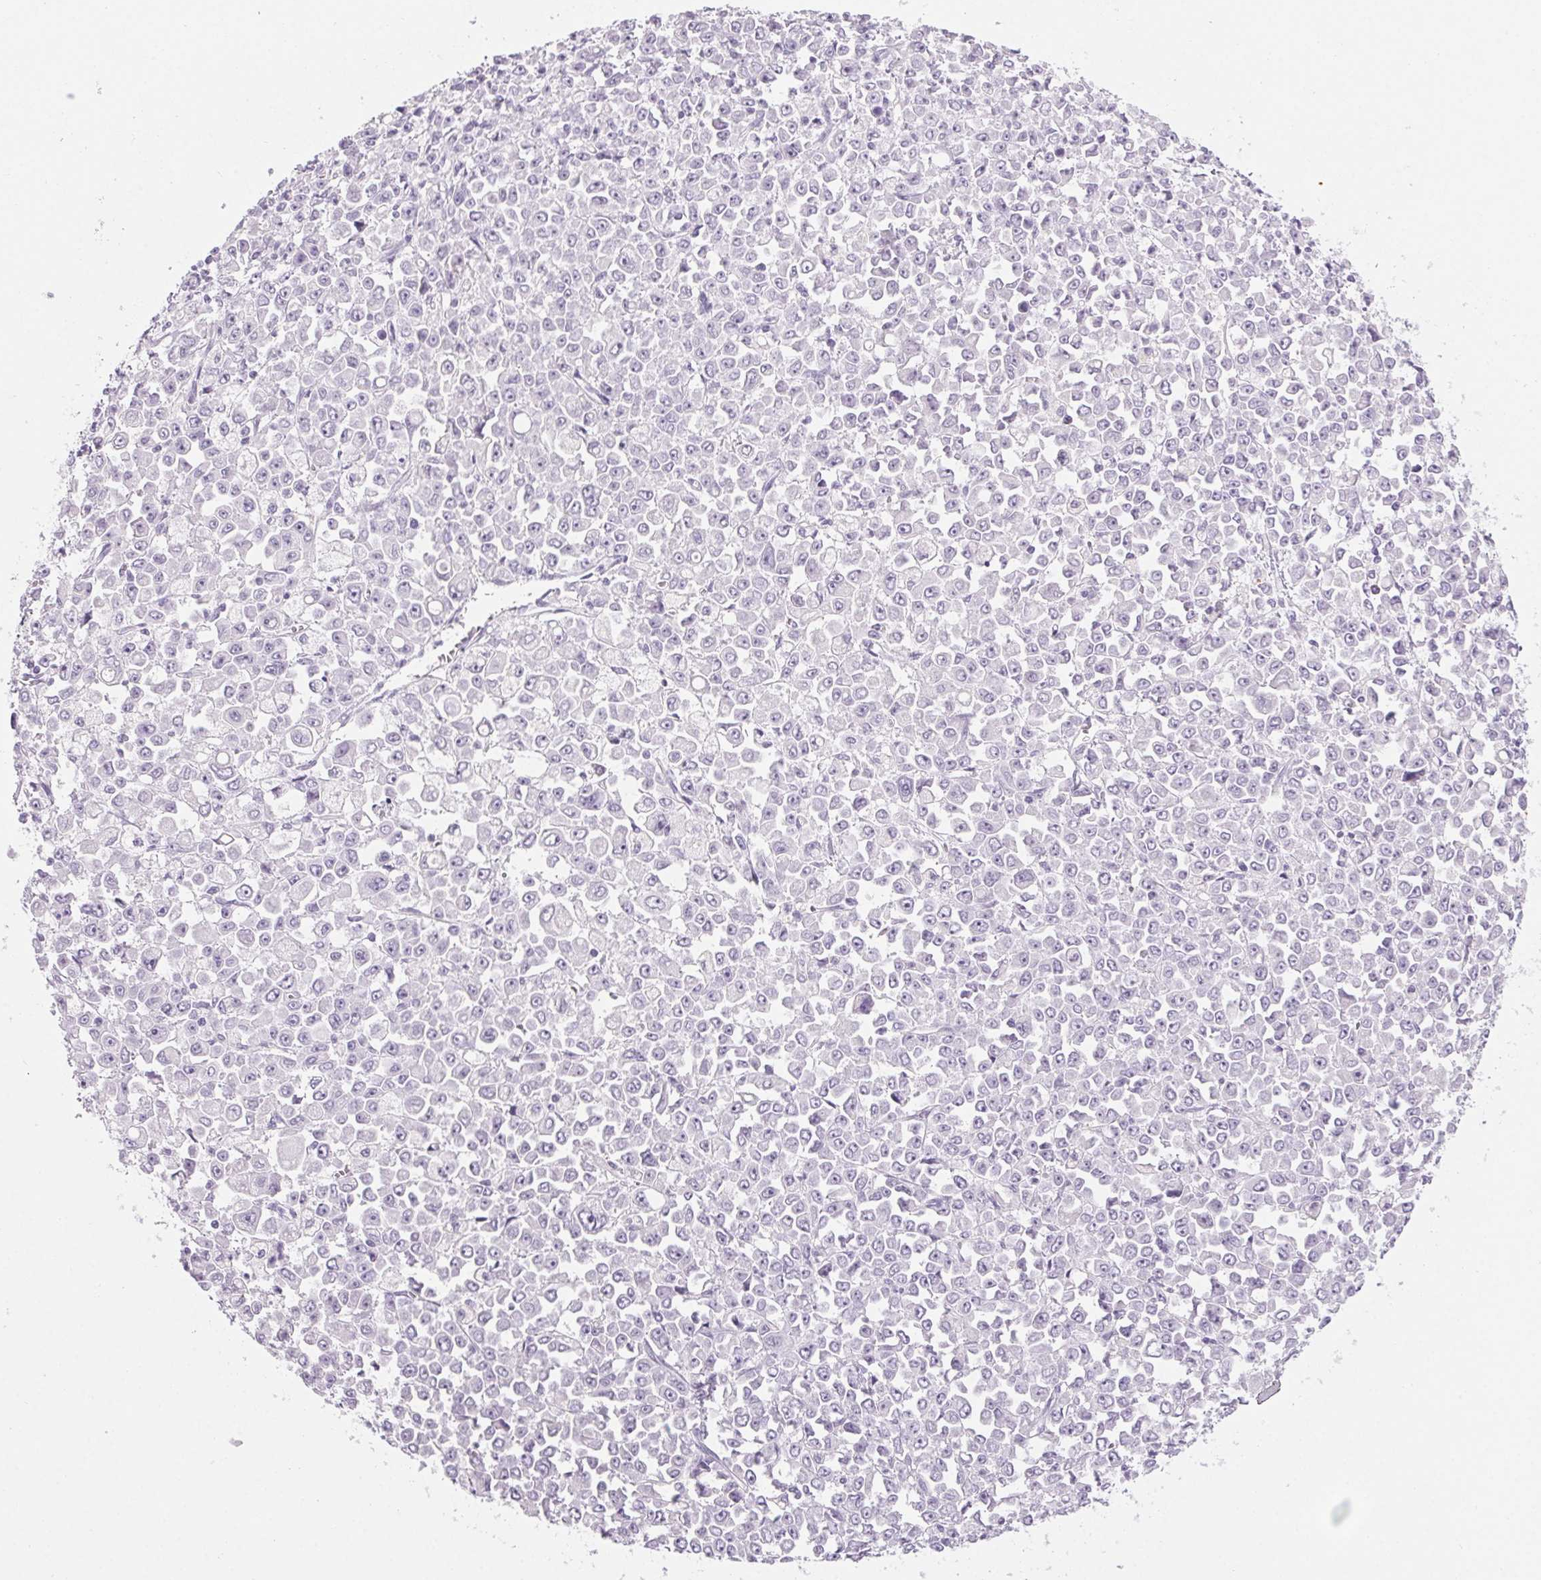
{"staining": {"intensity": "negative", "quantity": "none", "location": "none"}, "tissue": "stomach cancer", "cell_type": "Tumor cells", "image_type": "cancer", "snomed": [{"axis": "morphology", "description": "Adenocarcinoma, NOS"}, {"axis": "topography", "description": "Stomach, upper"}], "caption": "Human adenocarcinoma (stomach) stained for a protein using immunohistochemistry (IHC) exhibits no positivity in tumor cells.", "gene": "LRP2", "patient": {"sex": "male", "age": 70}}